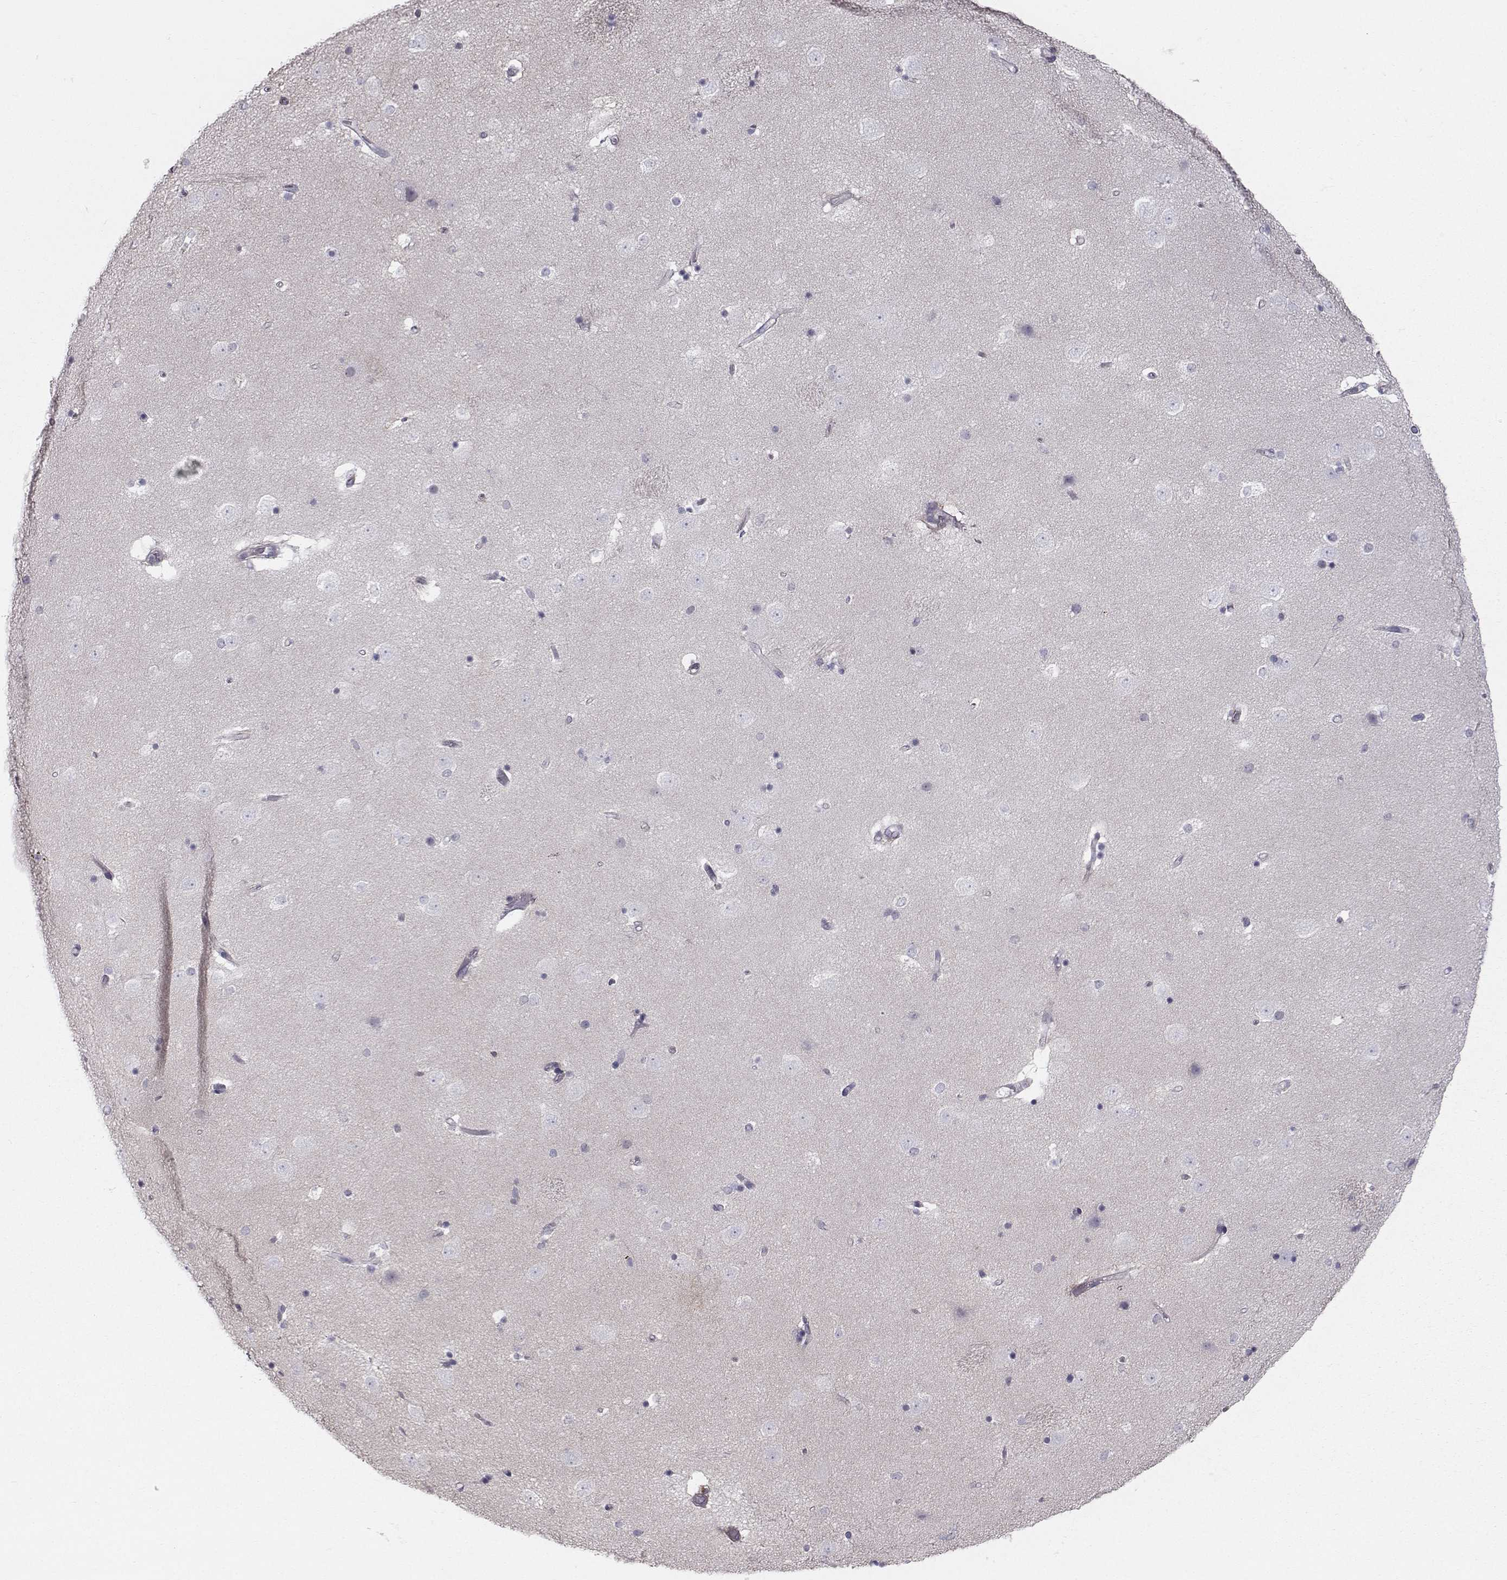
{"staining": {"intensity": "negative", "quantity": "none", "location": "none"}, "tissue": "caudate", "cell_type": "Glial cells", "image_type": "normal", "snomed": [{"axis": "morphology", "description": "Normal tissue, NOS"}, {"axis": "topography", "description": "Lateral ventricle wall"}], "caption": "Glial cells show no significant protein expression in normal caudate. Nuclei are stained in blue.", "gene": "SPDYE4", "patient": {"sex": "male", "age": 51}}